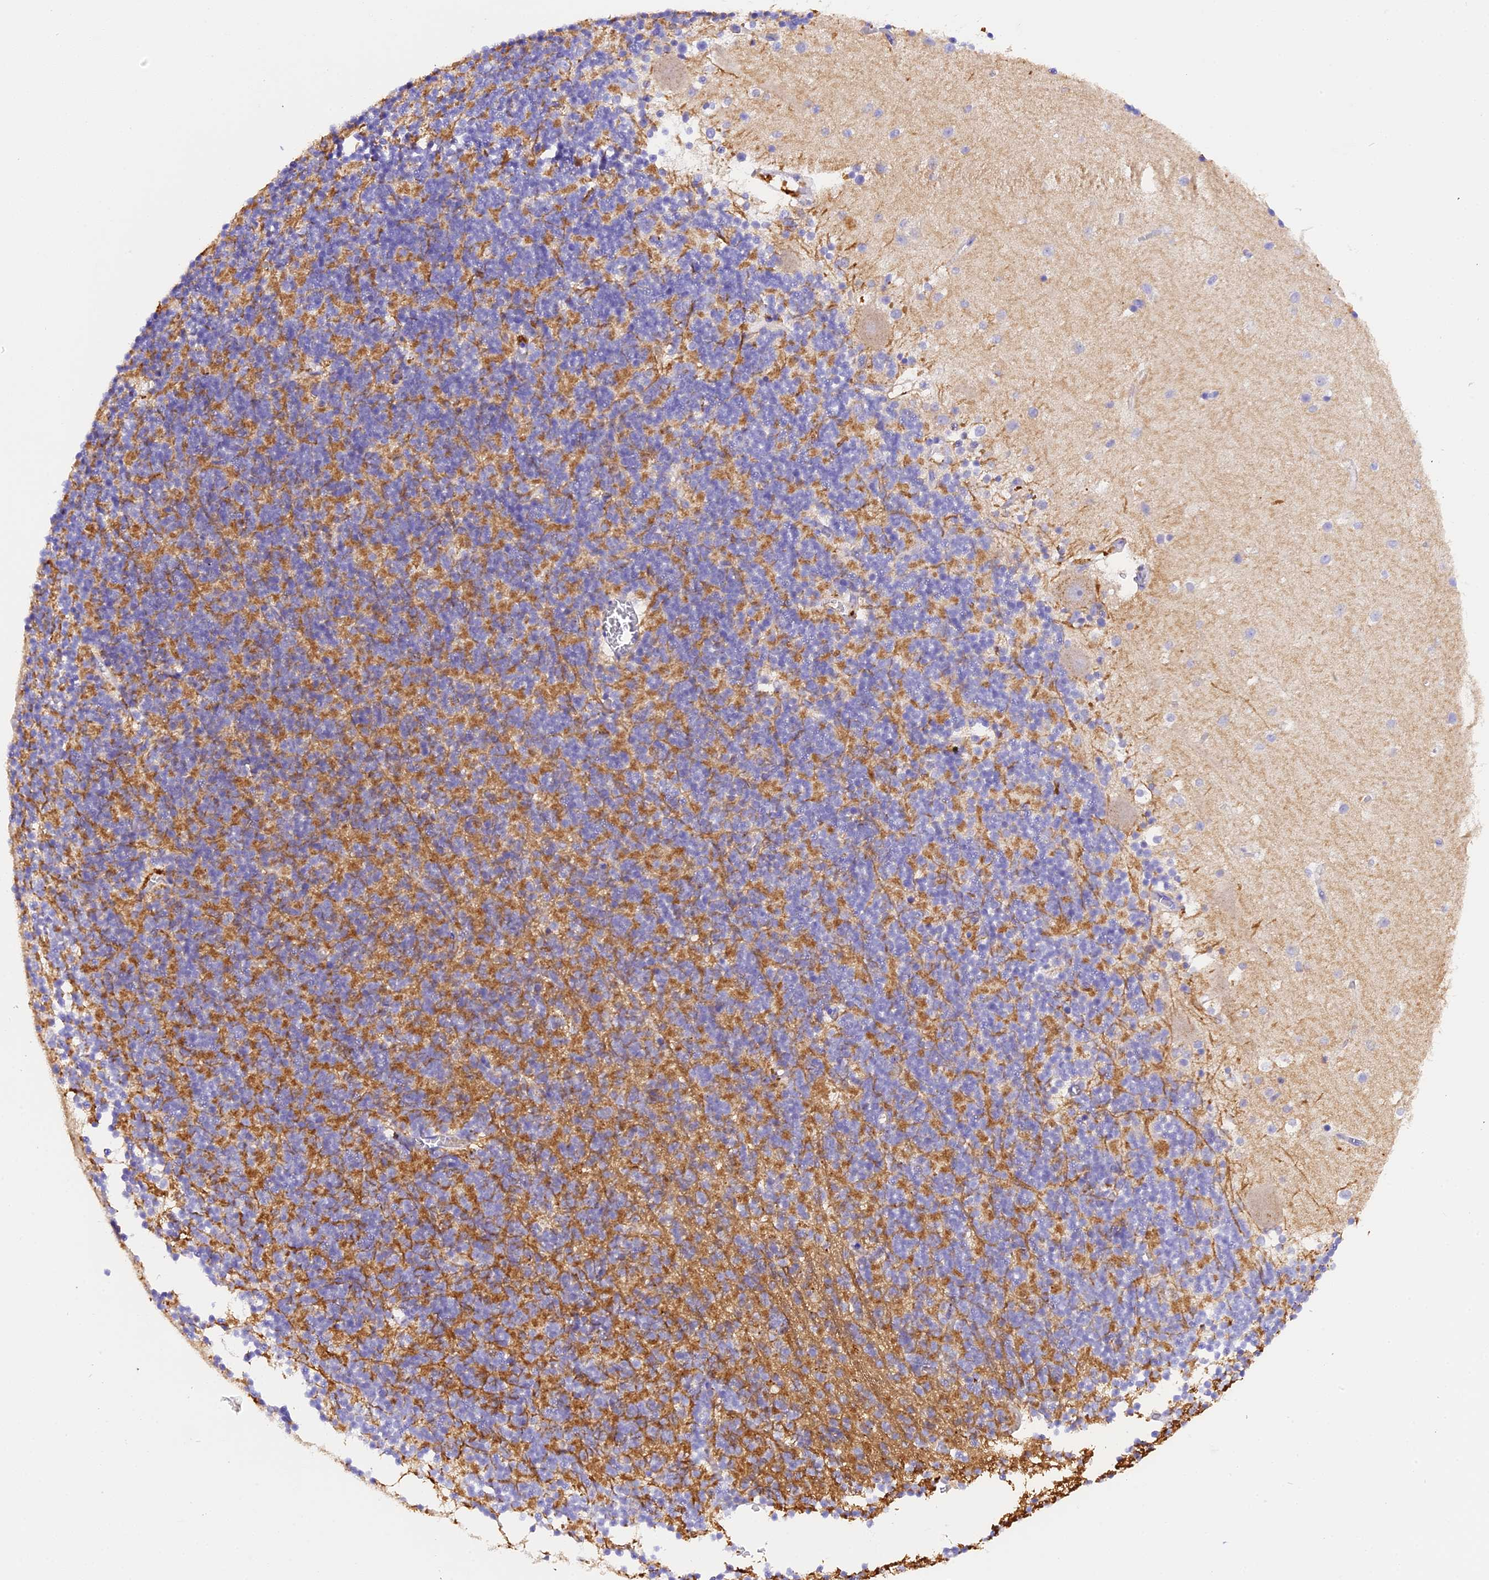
{"staining": {"intensity": "moderate", "quantity": ">75%", "location": "cytoplasmic/membranous"}, "tissue": "cerebellum", "cell_type": "Cells in granular layer", "image_type": "normal", "snomed": [{"axis": "morphology", "description": "Normal tissue, NOS"}, {"axis": "topography", "description": "Cerebellum"}], "caption": "High-magnification brightfield microscopy of benign cerebellum stained with DAB (brown) and counterstained with hematoxylin (blue). cells in granular layer exhibit moderate cytoplasmic/membranous expression is seen in approximately>75% of cells.", "gene": "FAM193A", "patient": {"sex": "male", "age": 54}}